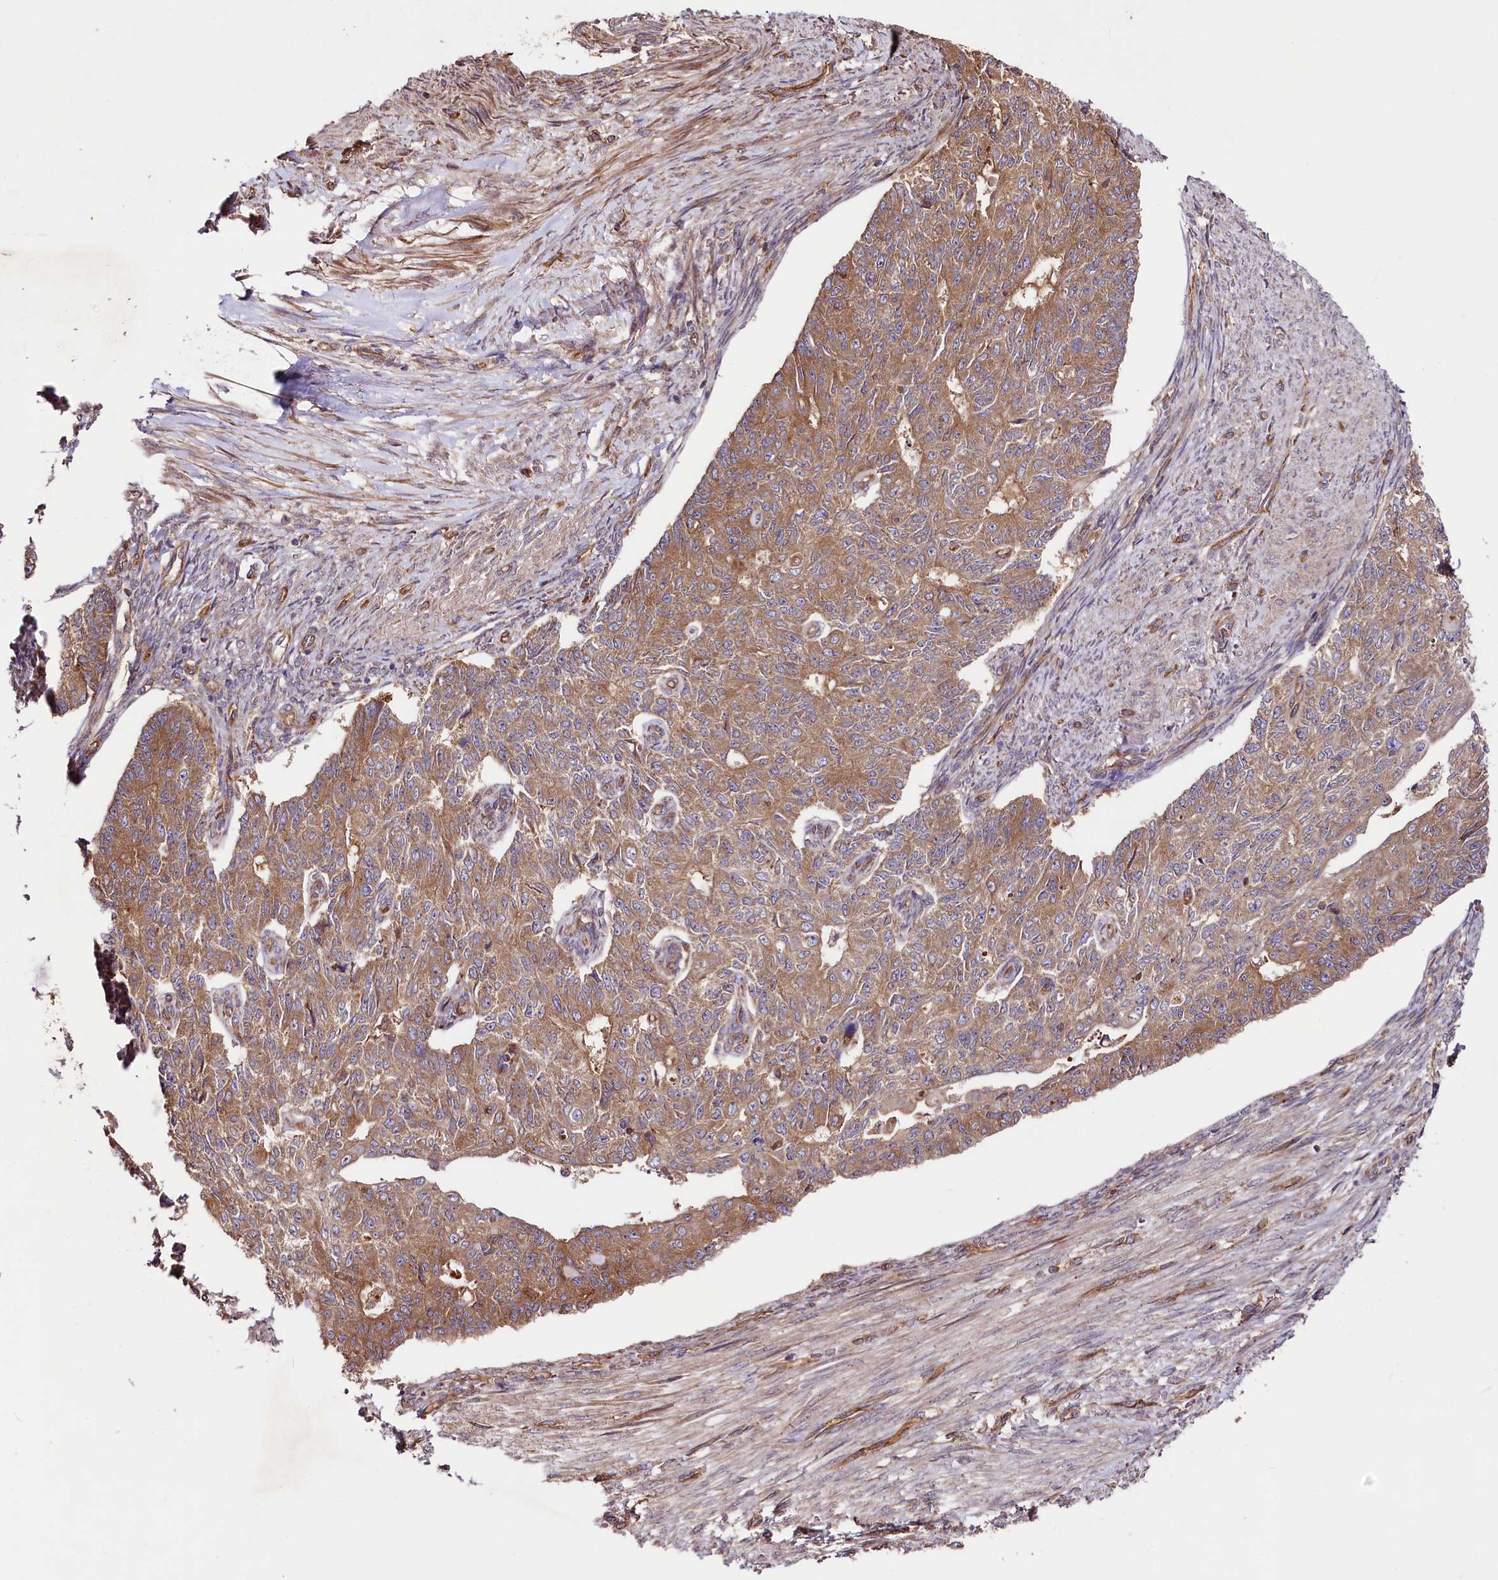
{"staining": {"intensity": "moderate", "quantity": ">75%", "location": "cytoplasmic/membranous"}, "tissue": "endometrial cancer", "cell_type": "Tumor cells", "image_type": "cancer", "snomed": [{"axis": "morphology", "description": "Adenocarcinoma, NOS"}, {"axis": "topography", "description": "Endometrium"}], "caption": "Protein expression analysis of endometrial cancer shows moderate cytoplasmic/membranous expression in about >75% of tumor cells. (DAB (3,3'-diaminobenzidine) = brown stain, brightfield microscopy at high magnification).", "gene": "CEP295", "patient": {"sex": "female", "age": 32}}